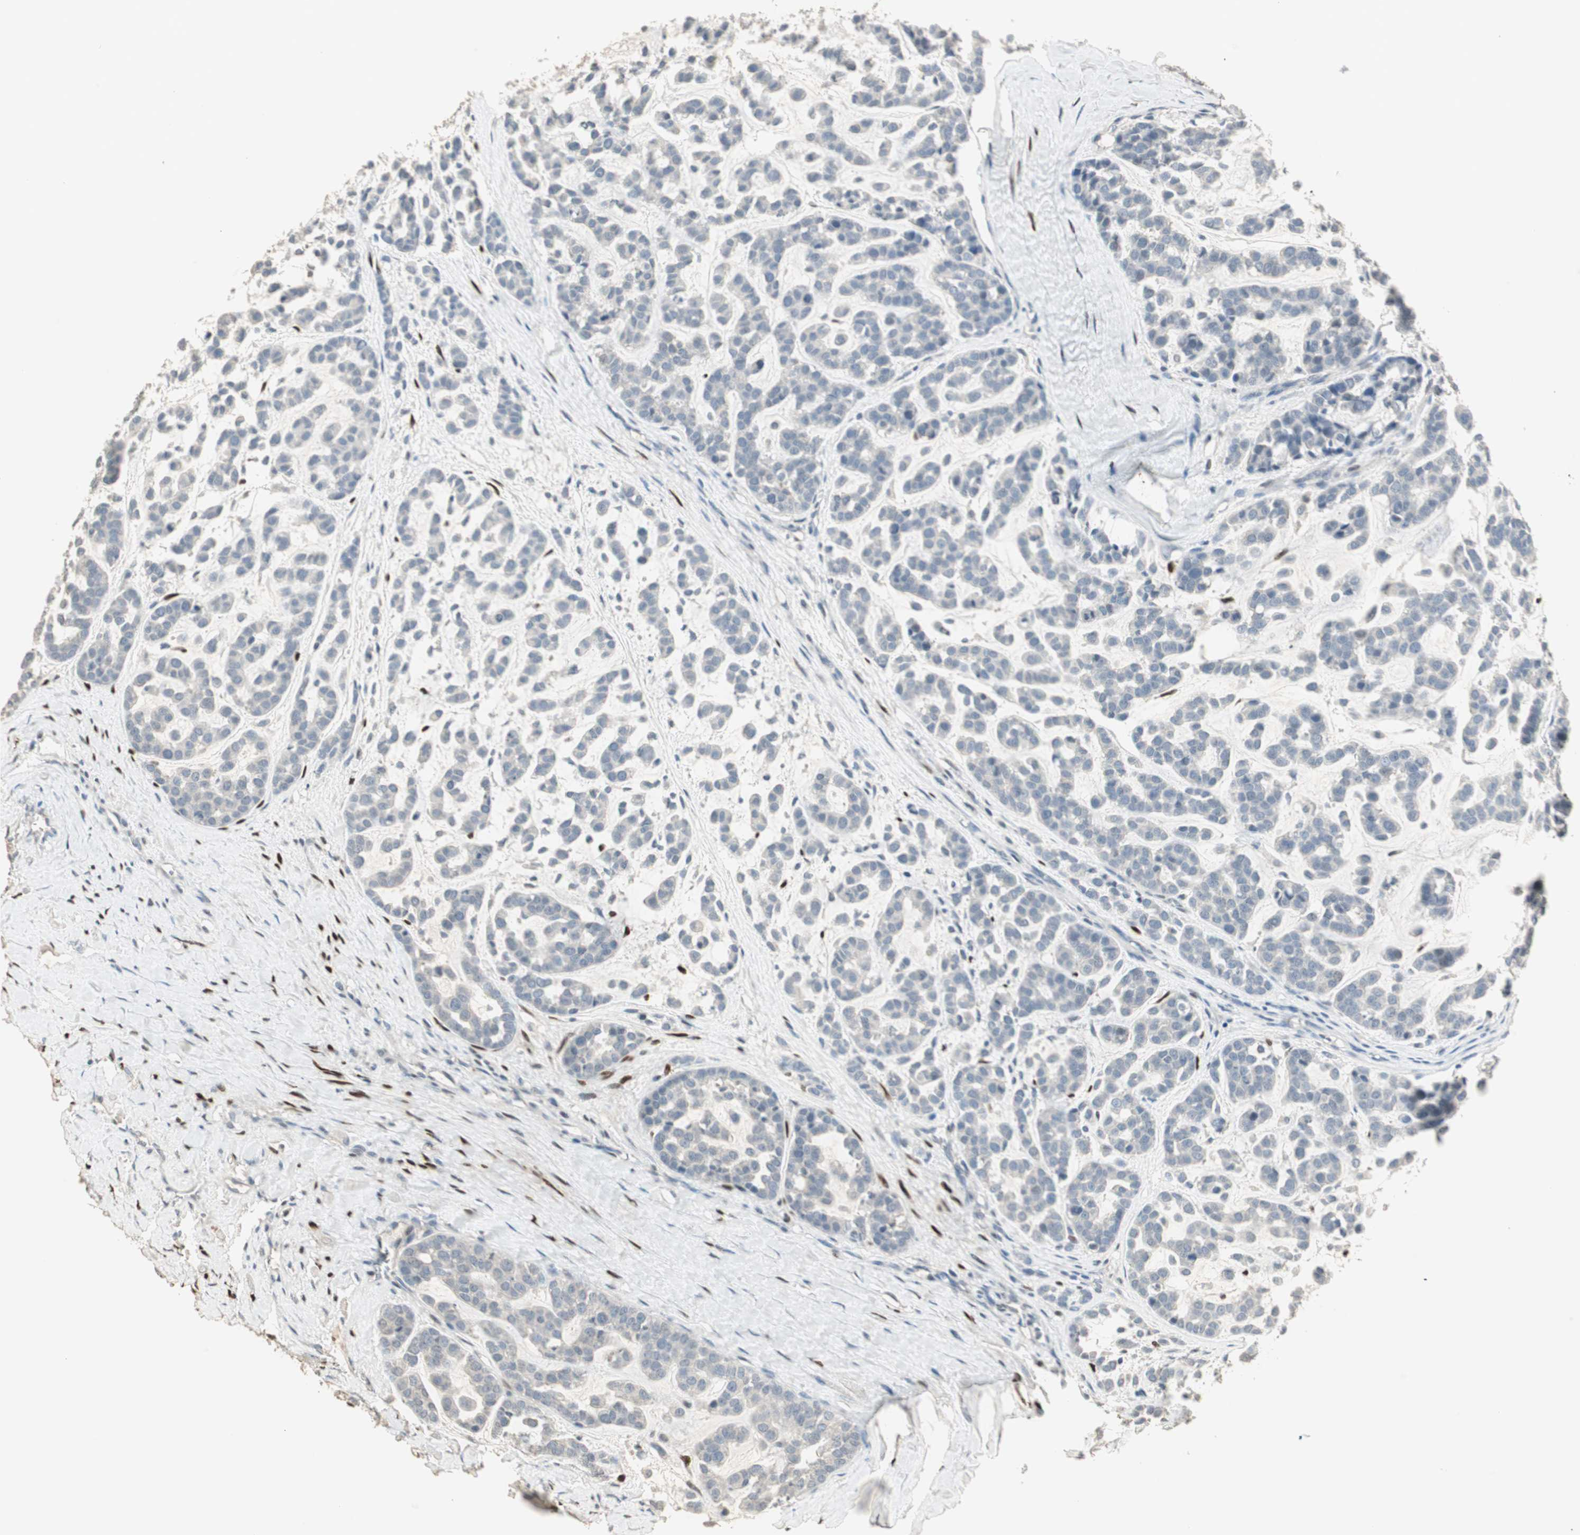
{"staining": {"intensity": "negative", "quantity": "none", "location": "none"}, "tissue": "head and neck cancer", "cell_type": "Tumor cells", "image_type": "cancer", "snomed": [{"axis": "morphology", "description": "Adenocarcinoma, NOS"}, {"axis": "morphology", "description": "Adenoma, NOS"}, {"axis": "topography", "description": "Head-Neck"}], "caption": "Histopathology image shows no protein positivity in tumor cells of adenoma (head and neck) tissue.", "gene": "RUNX2", "patient": {"sex": "female", "age": 55}}